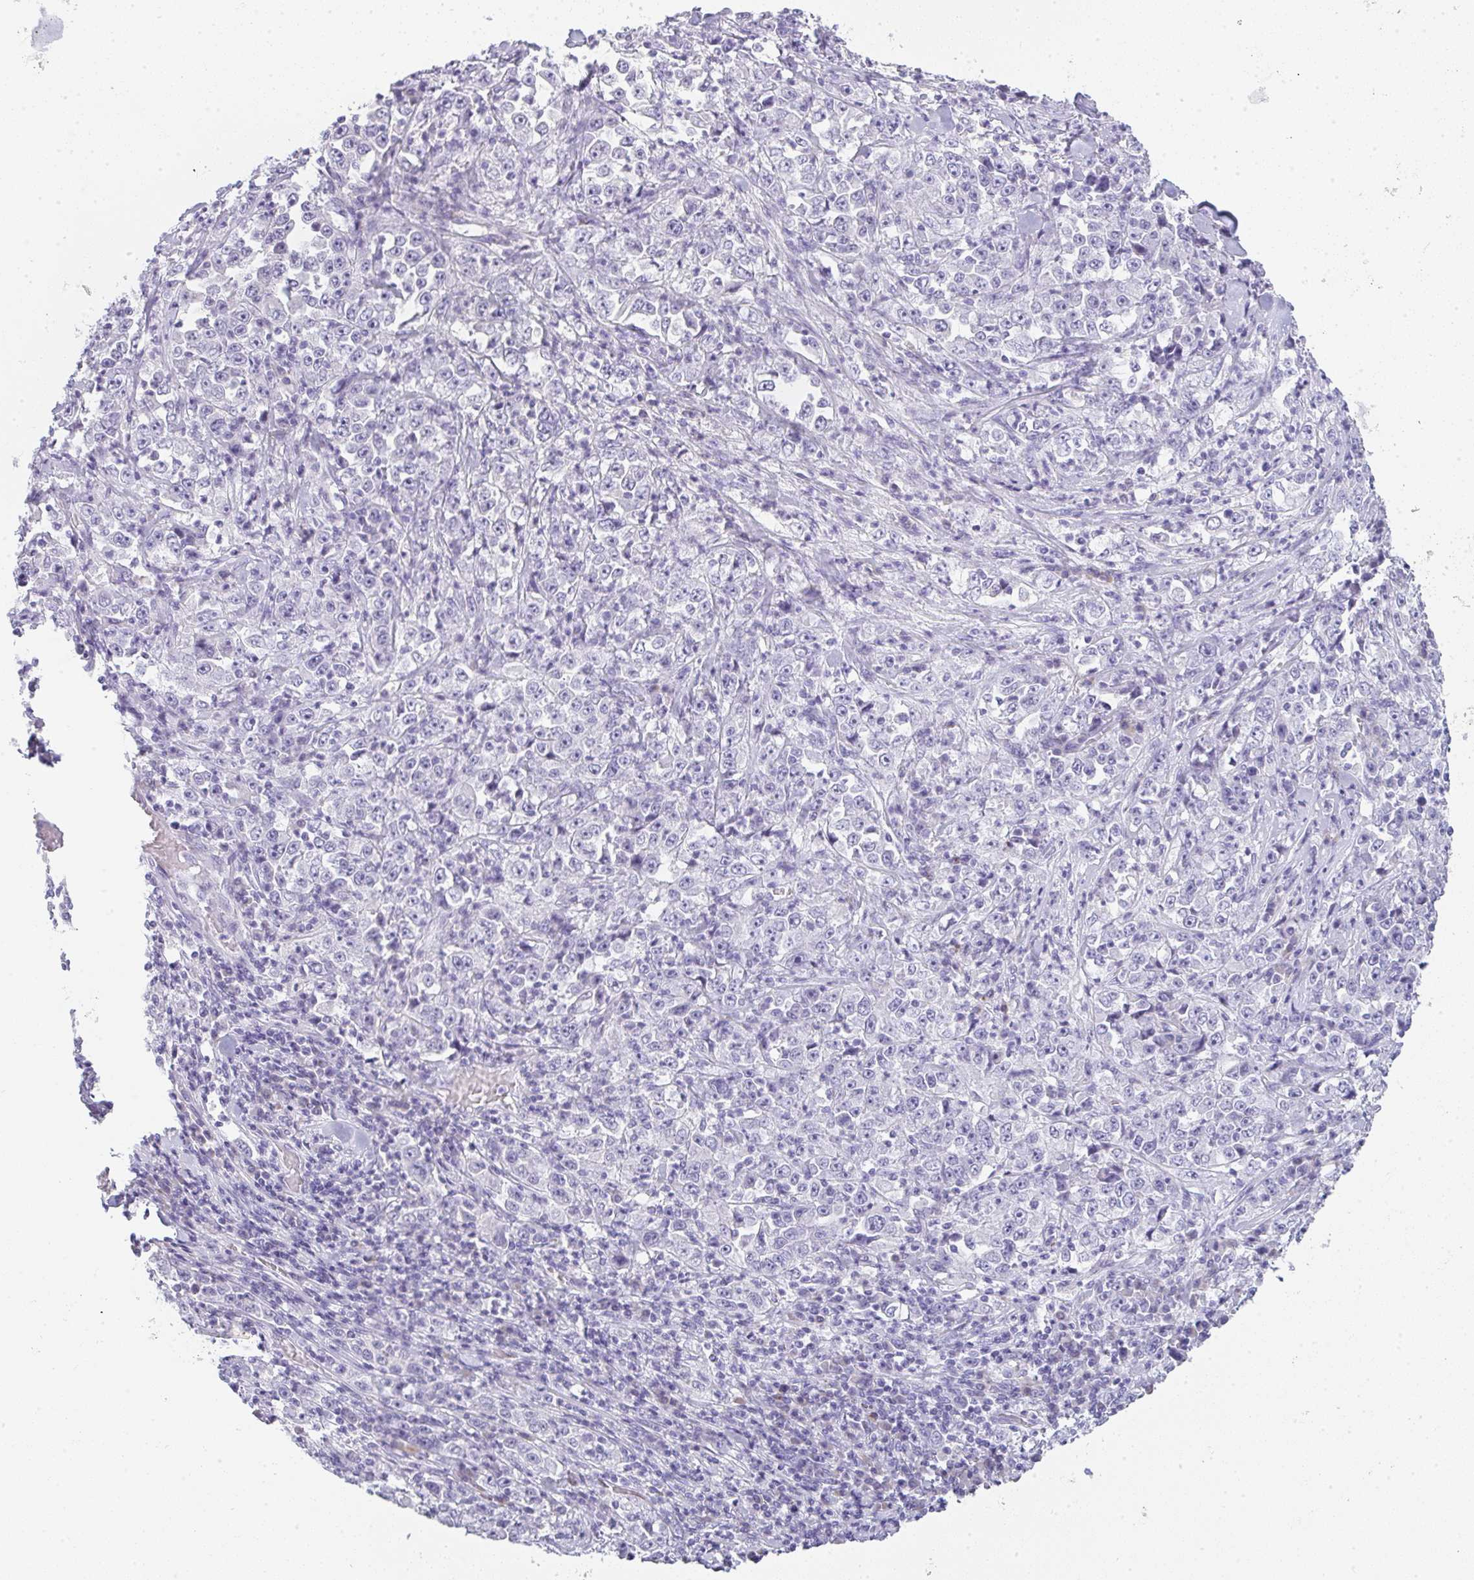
{"staining": {"intensity": "negative", "quantity": "none", "location": "none"}, "tissue": "stomach cancer", "cell_type": "Tumor cells", "image_type": "cancer", "snomed": [{"axis": "morphology", "description": "Normal tissue, NOS"}, {"axis": "morphology", "description": "Adenocarcinoma, NOS"}, {"axis": "topography", "description": "Stomach, upper"}, {"axis": "topography", "description": "Stomach"}], "caption": "This is an immunohistochemistry (IHC) histopathology image of stomach adenocarcinoma. There is no positivity in tumor cells.", "gene": "LPAR4", "patient": {"sex": "male", "age": 59}}